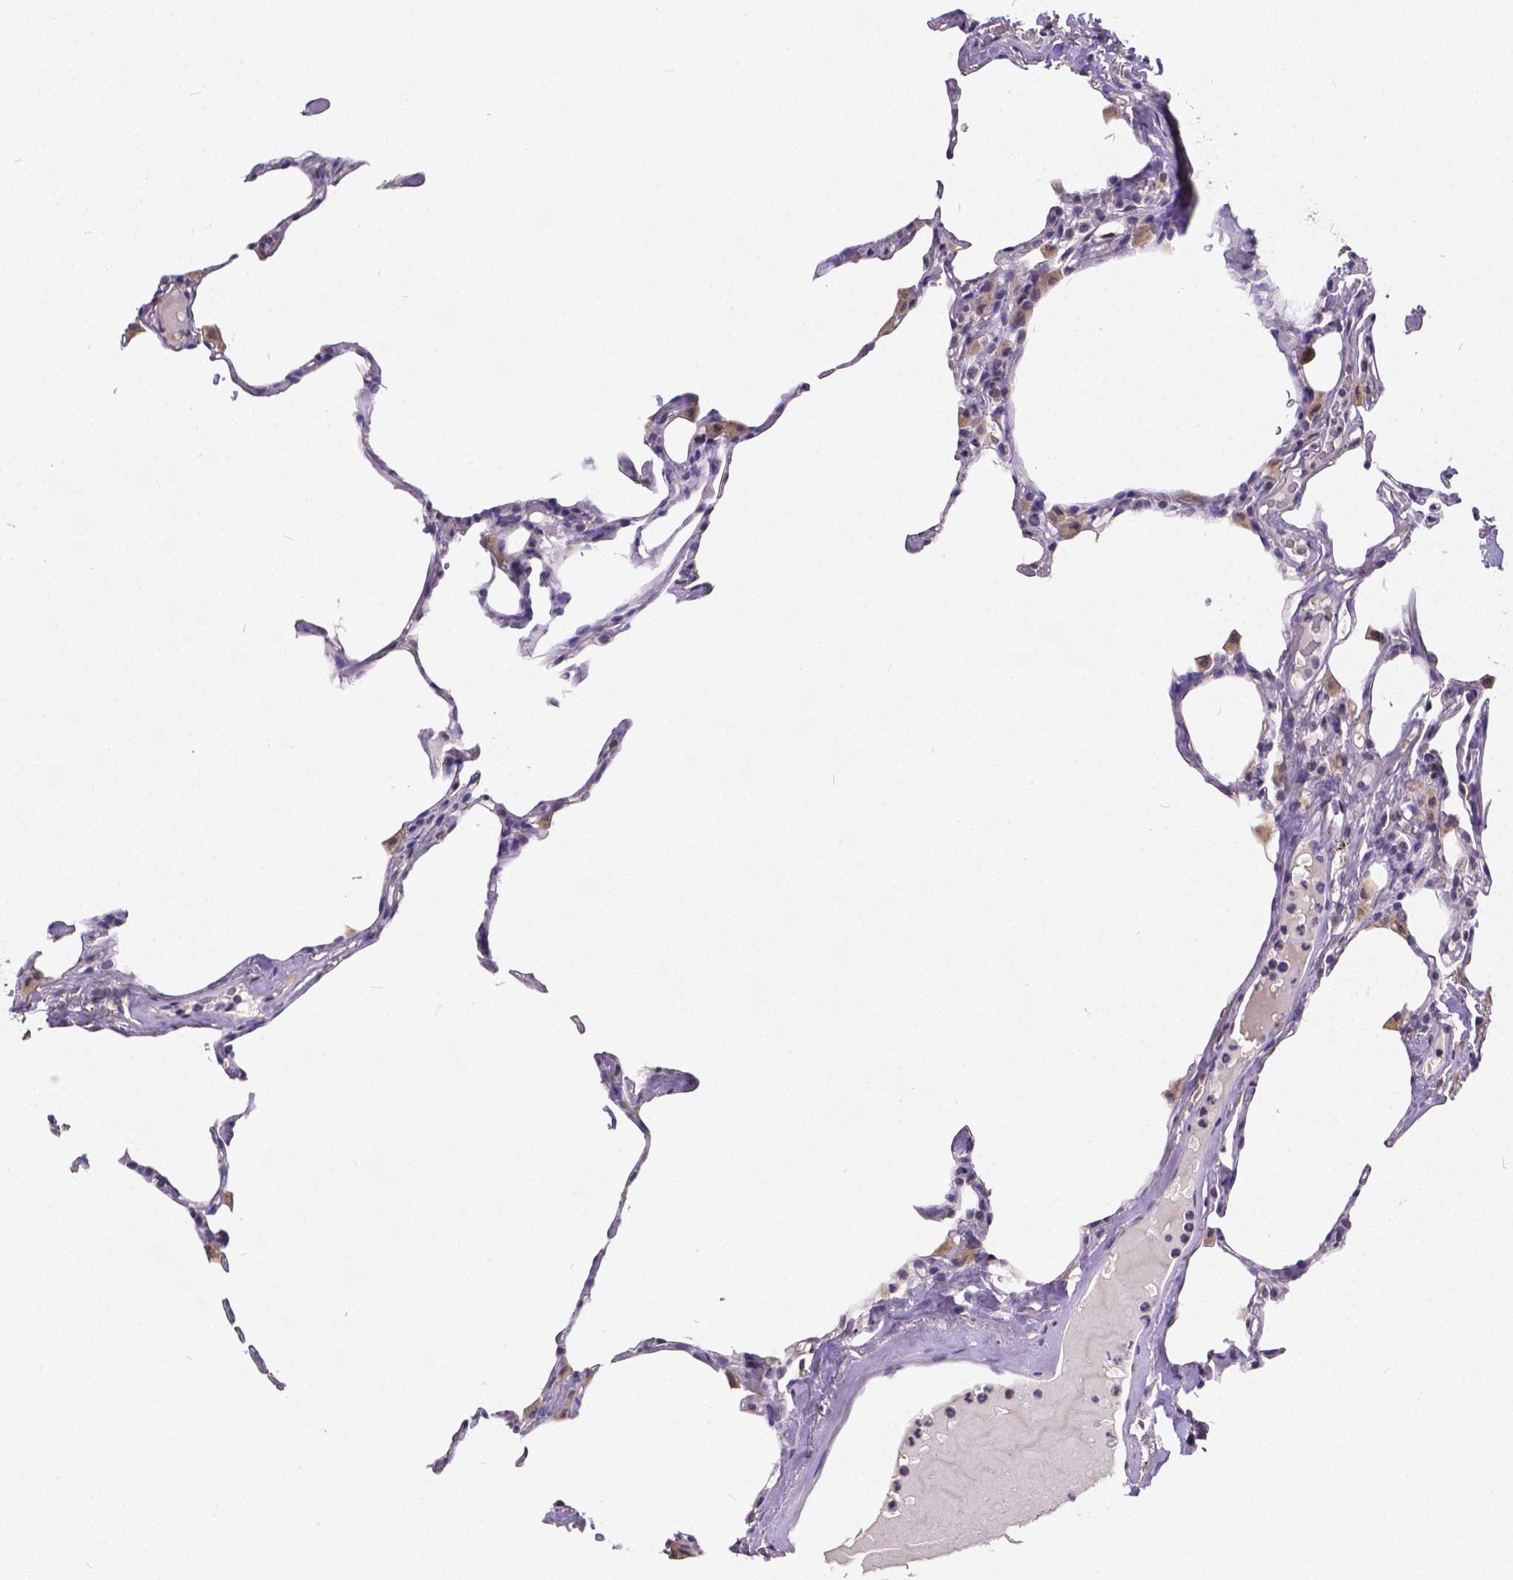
{"staining": {"intensity": "negative", "quantity": "none", "location": "none"}, "tissue": "lung", "cell_type": "Alveolar cells", "image_type": "normal", "snomed": [{"axis": "morphology", "description": "Normal tissue, NOS"}, {"axis": "topography", "description": "Lung"}], "caption": "A micrograph of lung stained for a protein demonstrates no brown staining in alveolar cells. (DAB (3,3'-diaminobenzidine) IHC, high magnification).", "gene": "CTNNA2", "patient": {"sex": "male", "age": 65}}